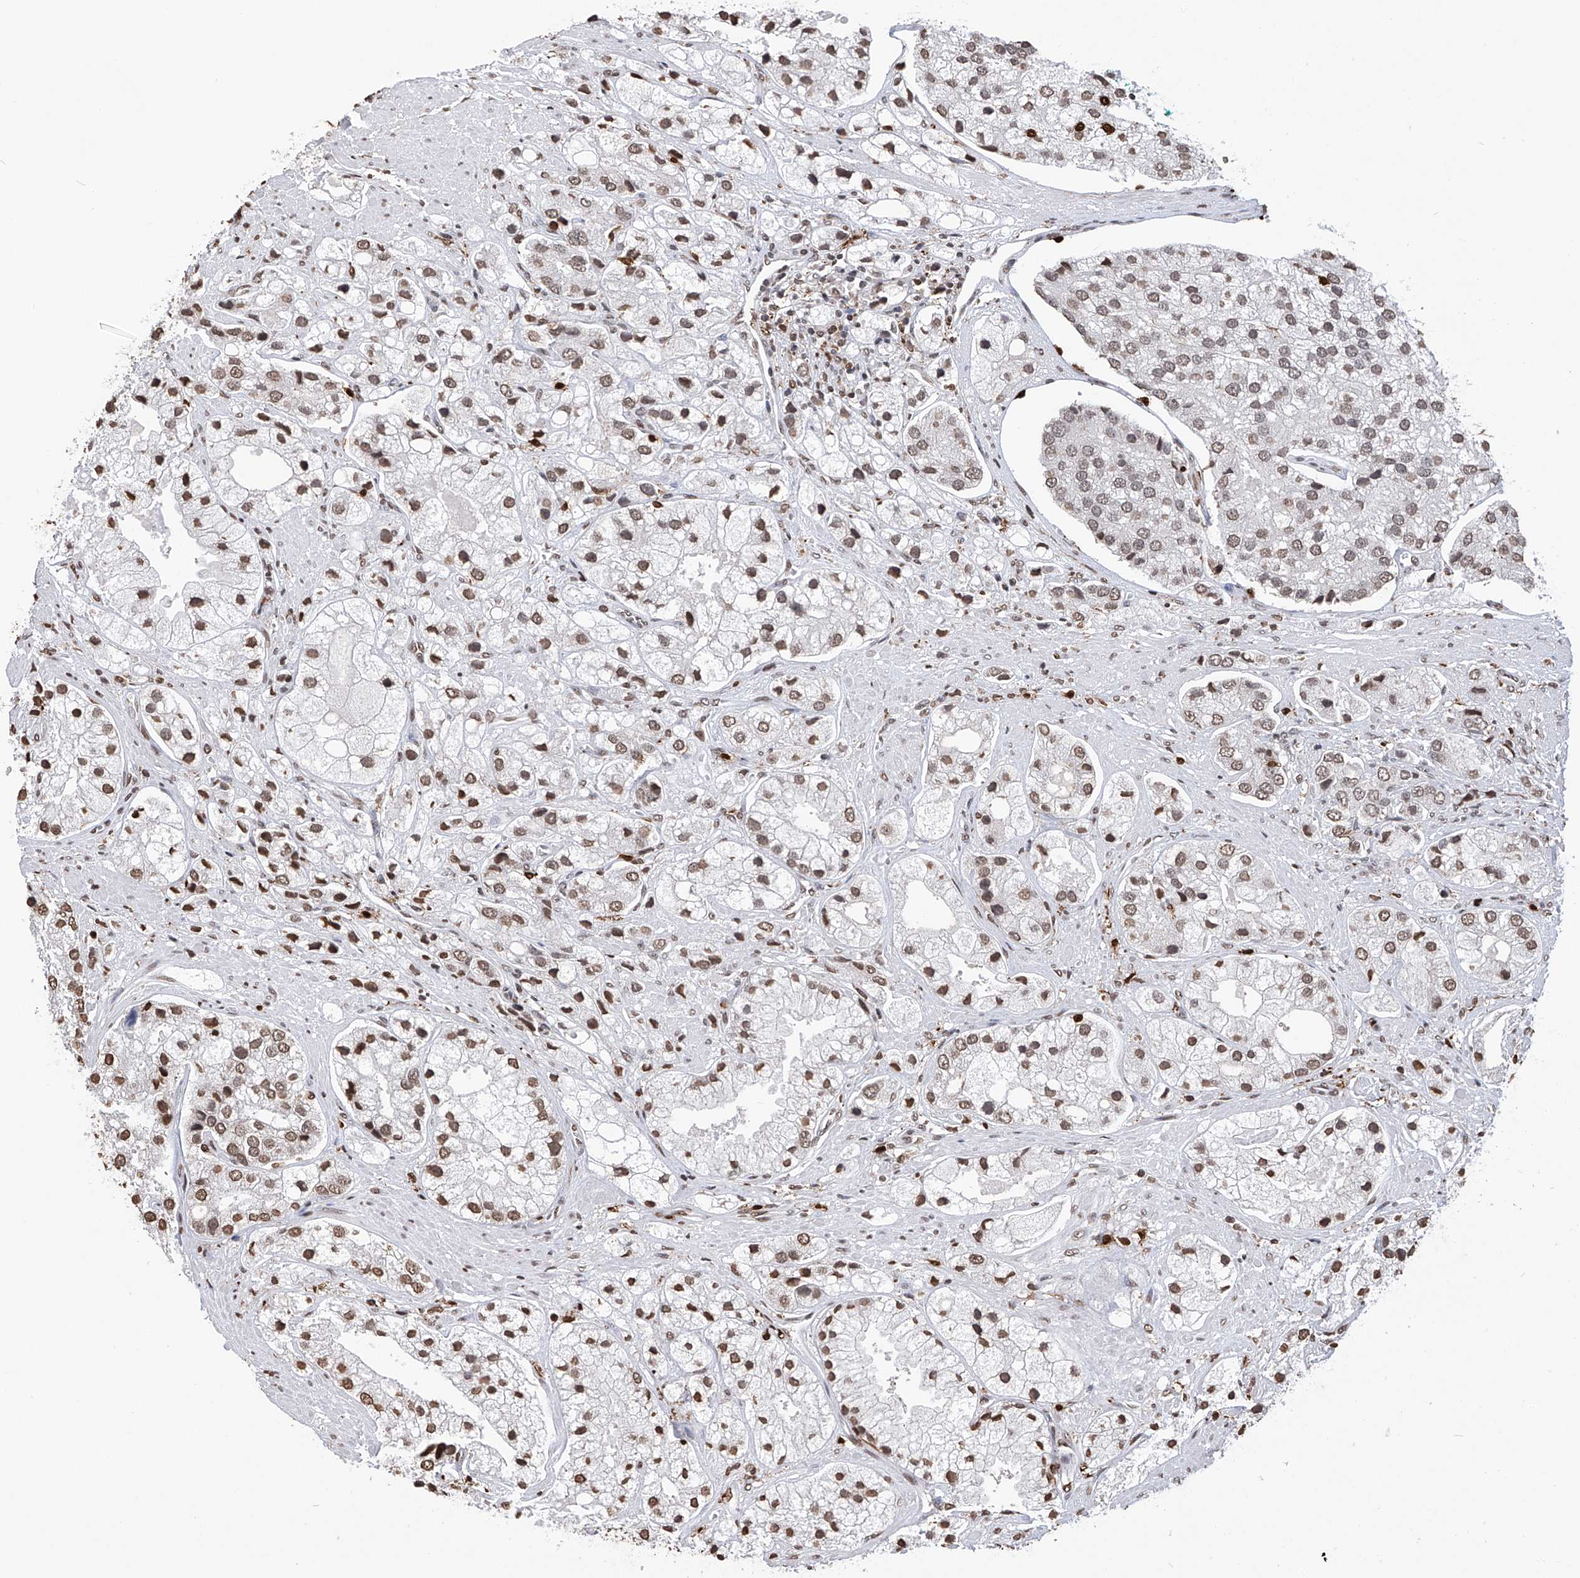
{"staining": {"intensity": "moderate", "quantity": ">75%", "location": "nuclear"}, "tissue": "prostate cancer", "cell_type": "Tumor cells", "image_type": "cancer", "snomed": [{"axis": "morphology", "description": "Adenocarcinoma, High grade"}, {"axis": "topography", "description": "Prostate"}], "caption": "DAB immunohistochemical staining of prostate cancer (adenocarcinoma (high-grade)) demonstrates moderate nuclear protein staining in approximately >75% of tumor cells.", "gene": "CFAP410", "patient": {"sex": "male", "age": 50}}